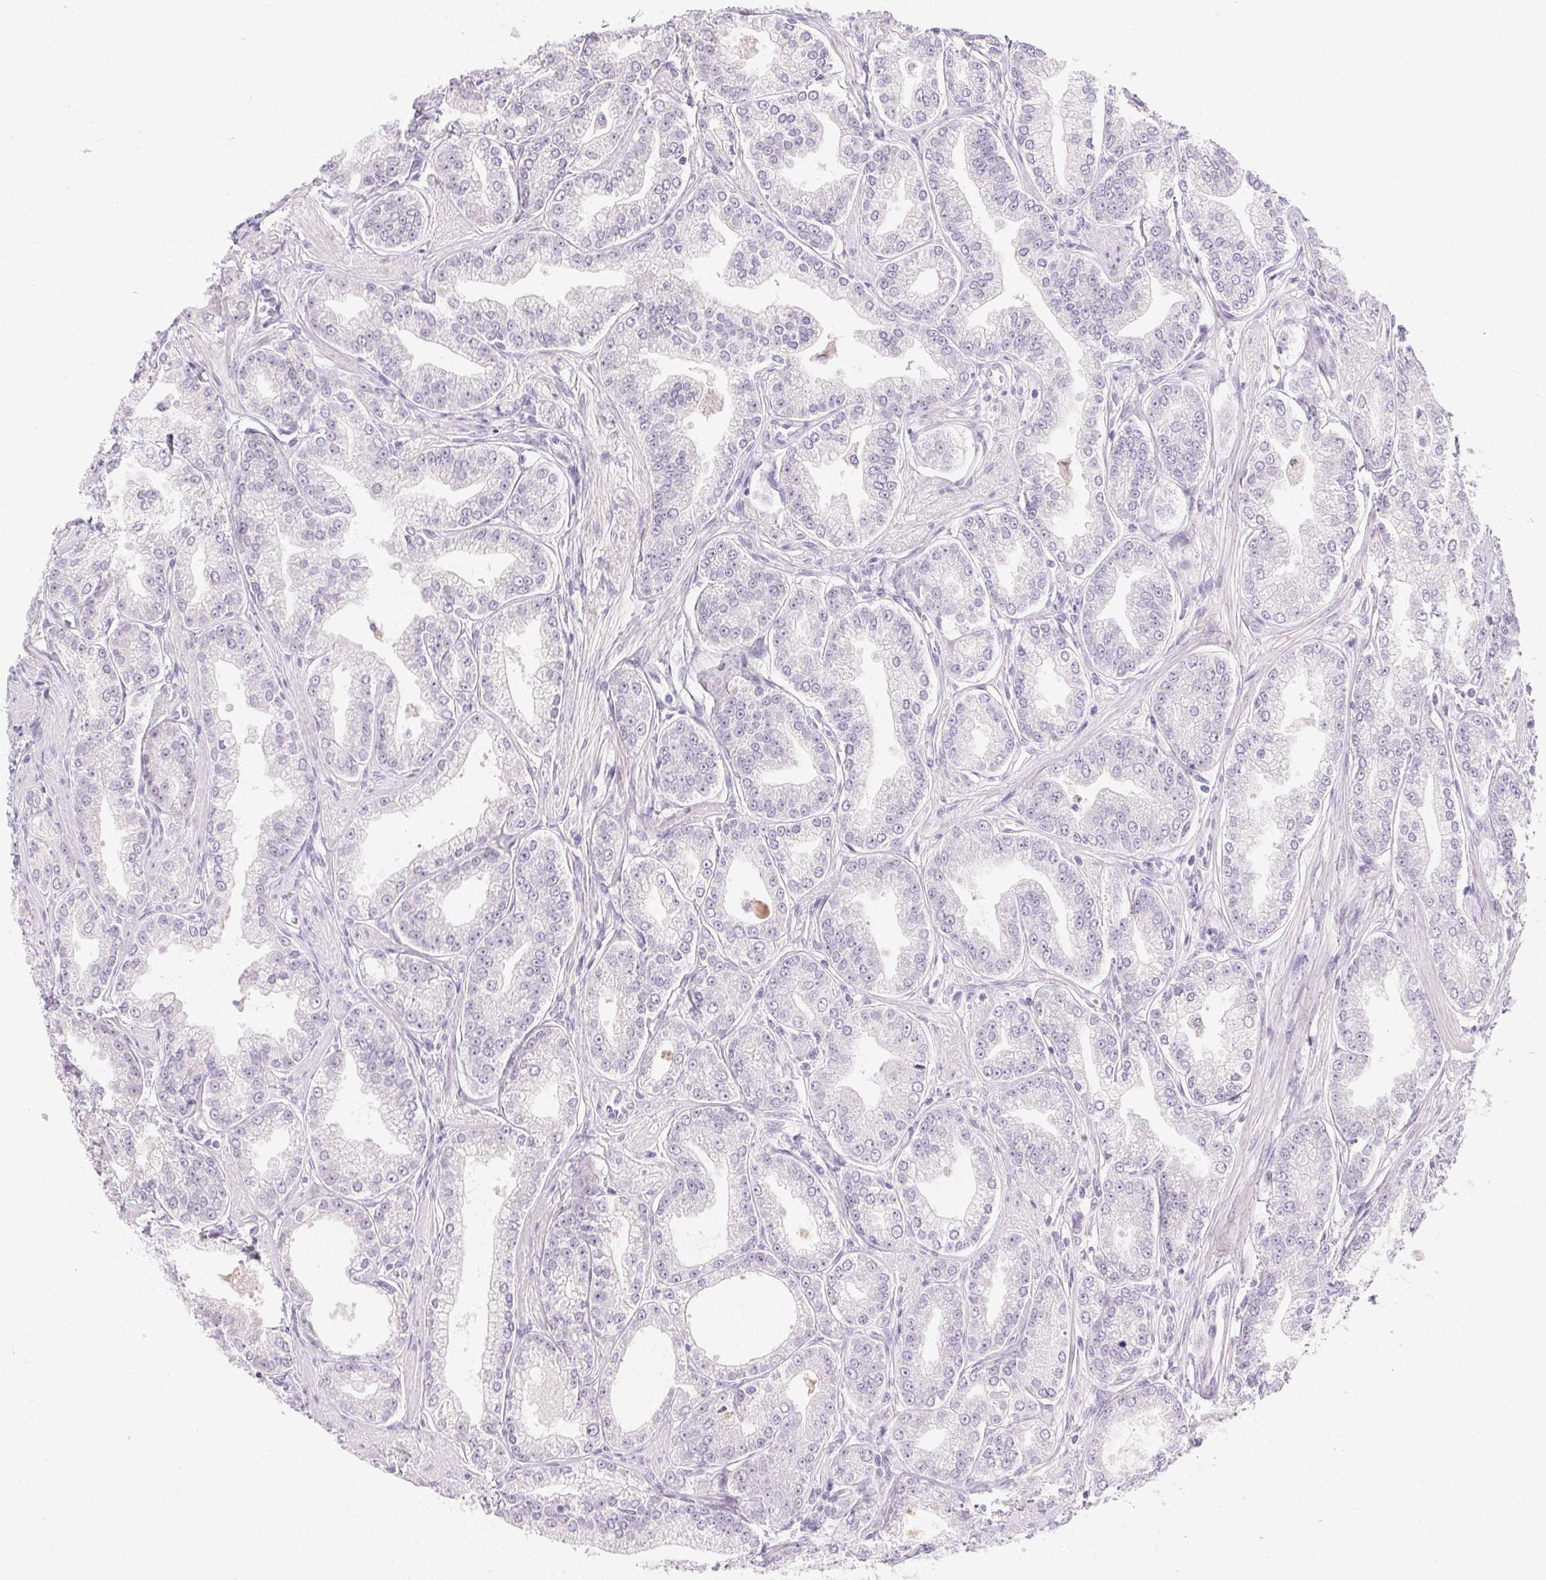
{"staining": {"intensity": "negative", "quantity": "none", "location": "none"}, "tissue": "prostate cancer", "cell_type": "Tumor cells", "image_type": "cancer", "snomed": [{"axis": "morphology", "description": "Adenocarcinoma, NOS"}, {"axis": "topography", "description": "Prostate"}], "caption": "This is a image of immunohistochemistry staining of prostate cancer, which shows no positivity in tumor cells. (Brightfield microscopy of DAB immunohistochemistry at high magnification).", "gene": "GSDMC", "patient": {"sex": "male", "age": 71}}